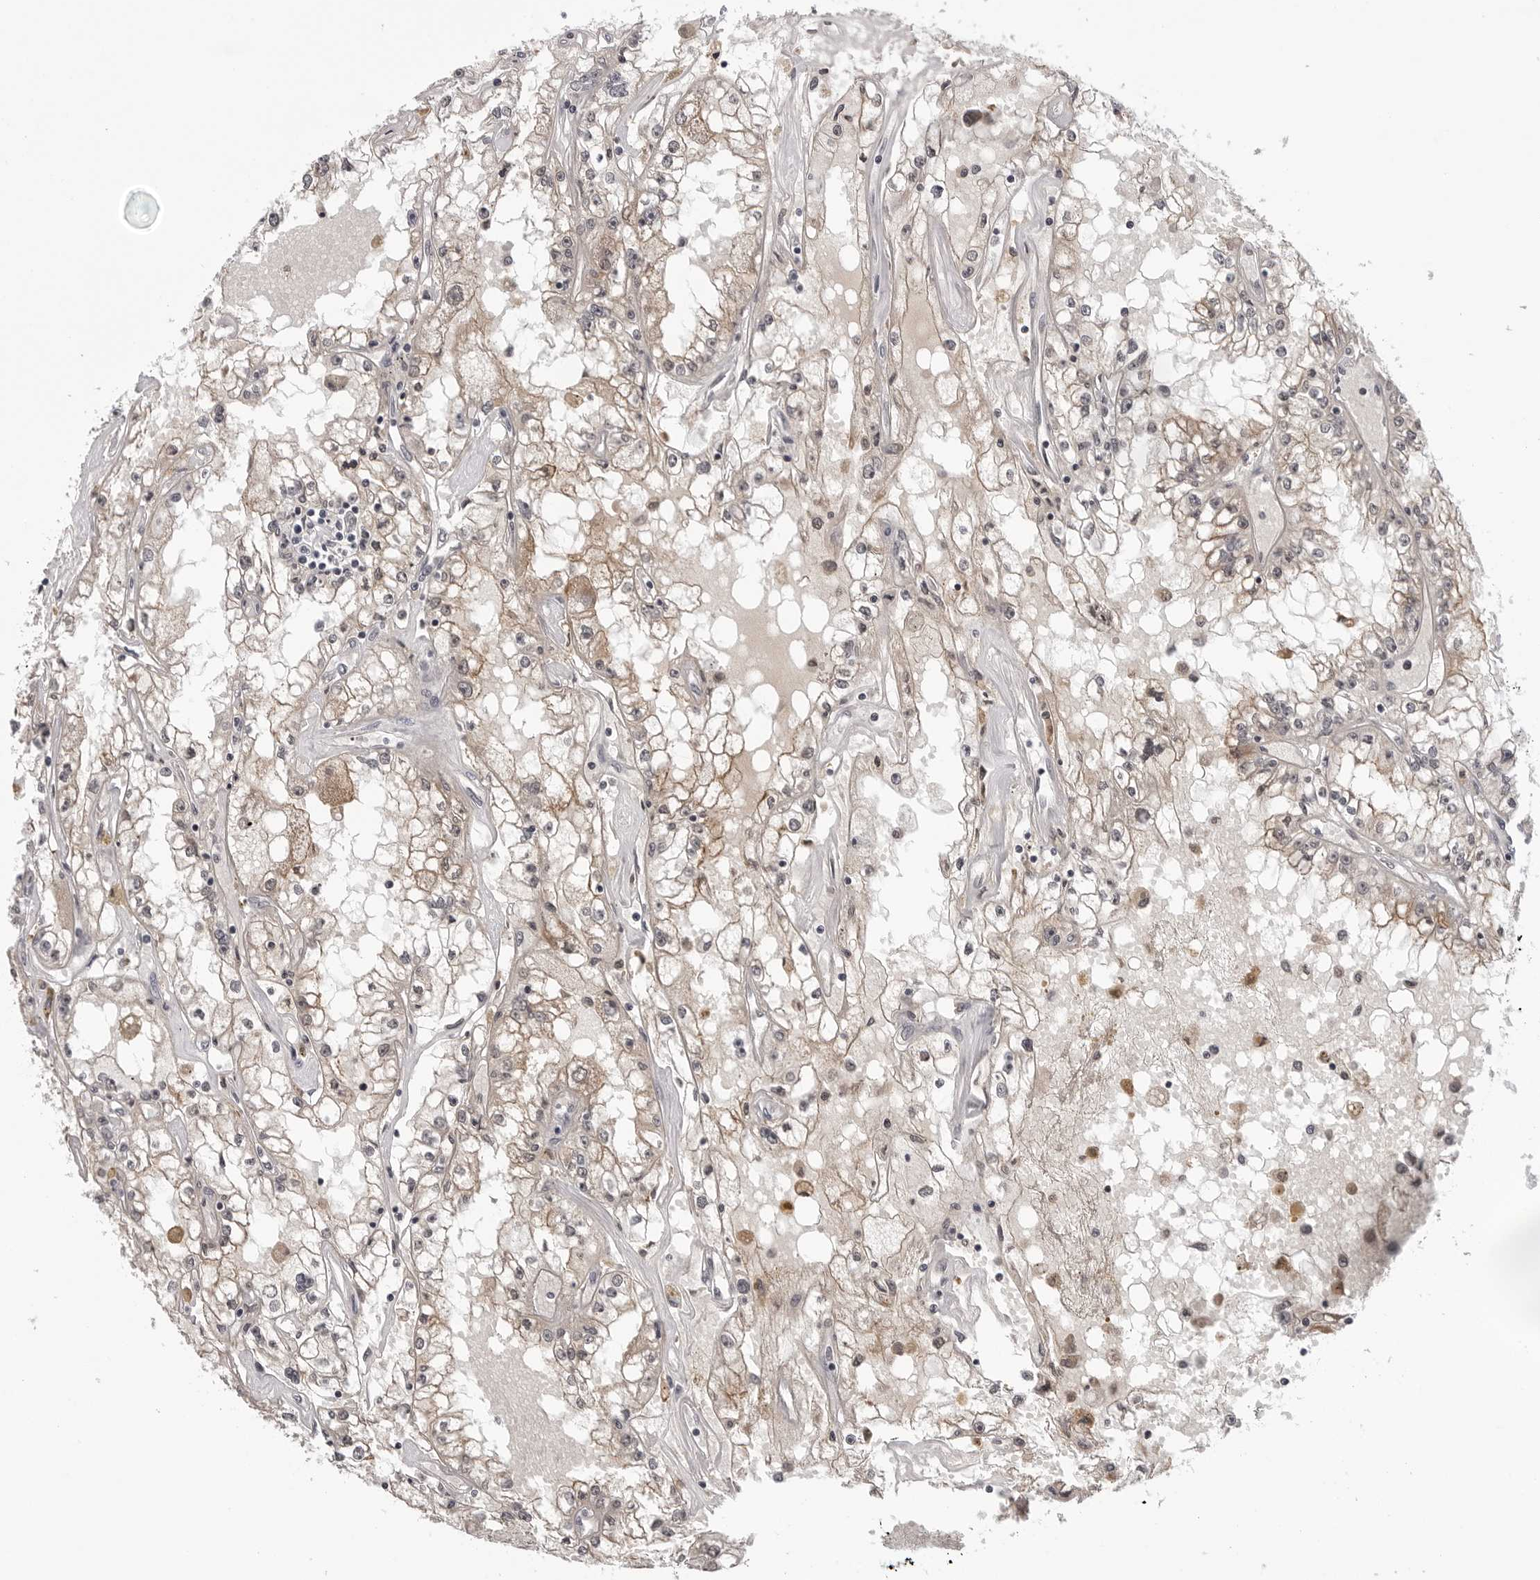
{"staining": {"intensity": "weak", "quantity": ">75%", "location": "cytoplasmic/membranous"}, "tissue": "renal cancer", "cell_type": "Tumor cells", "image_type": "cancer", "snomed": [{"axis": "morphology", "description": "Adenocarcinoma, NOS"}, {"axis": "topography", "description": "Kidney"}], "caption": "DAB immunohistochemical staining of renal adenocarcinoma demonstrates weak cytoplasmic/membranous protein positivity in about >75% of tumor cells.", "gene": "CDK20", "patient": {"sex": "male", "age": 56}}